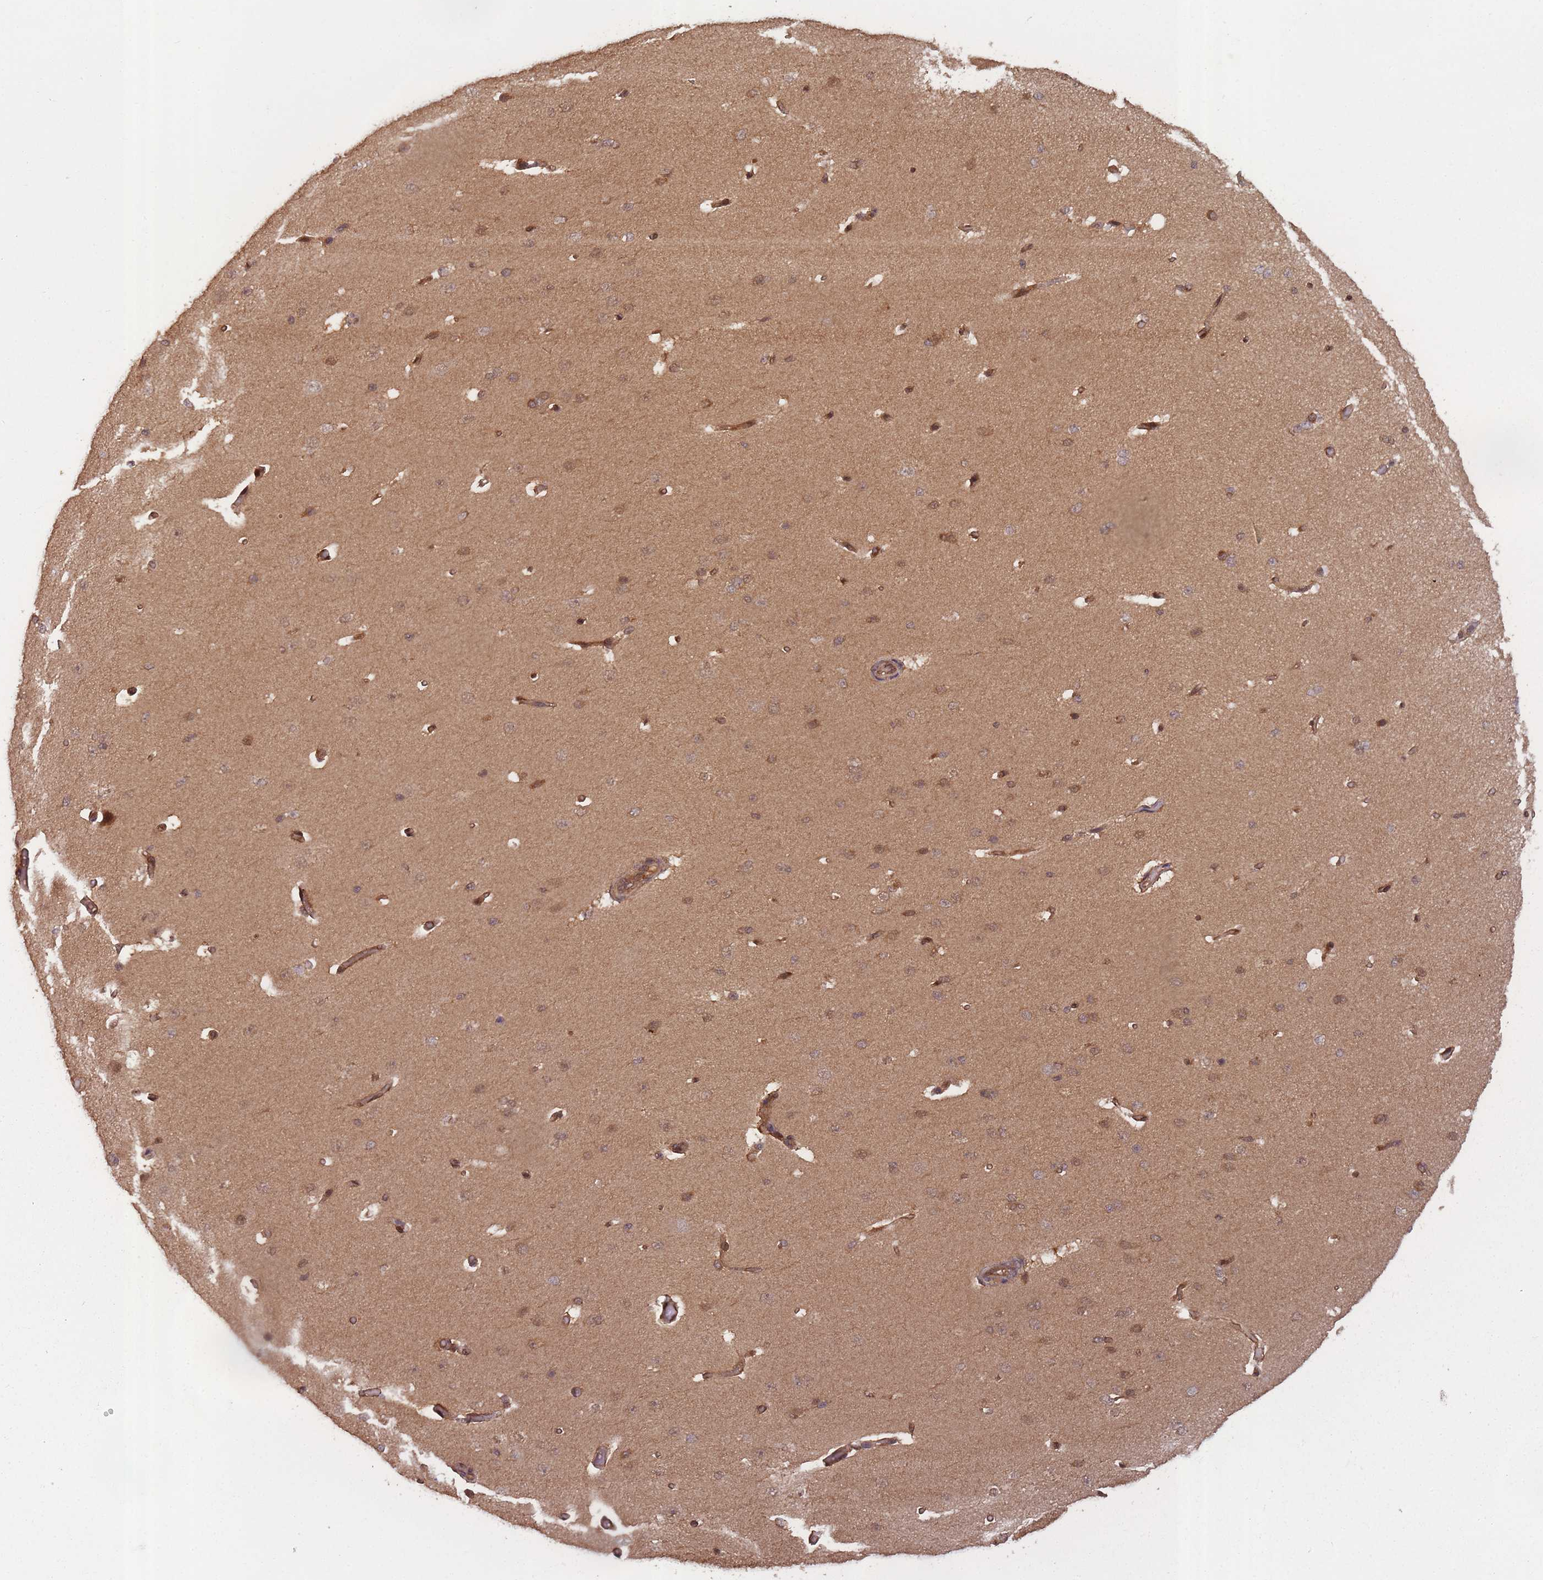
{"staining": {"intensity": "moderate", "quantity": ">75%", "location": "cytoplasmic/membranous"}, "tissue": "cerebral cortex", "cell_type": "Endothelial cells", "image_type": "normal", "snomed": [{"axis": "morphology", "description": "Normal tissue, NOS"}, {"axis": "morphology", "description": "Inflammation, NOS"}, {"axis": "topography", "description": "Cerebral cortex"}], "caption": "Endothelial cells show moderate cytoplasmic/membranous expression in about >75% of cells in benign cerebral cortex. (DAB IHC with brightfield microscopy, high magnification).", "gene": "PPP6R3", "patient": {"sex": "male", "age": 6}}